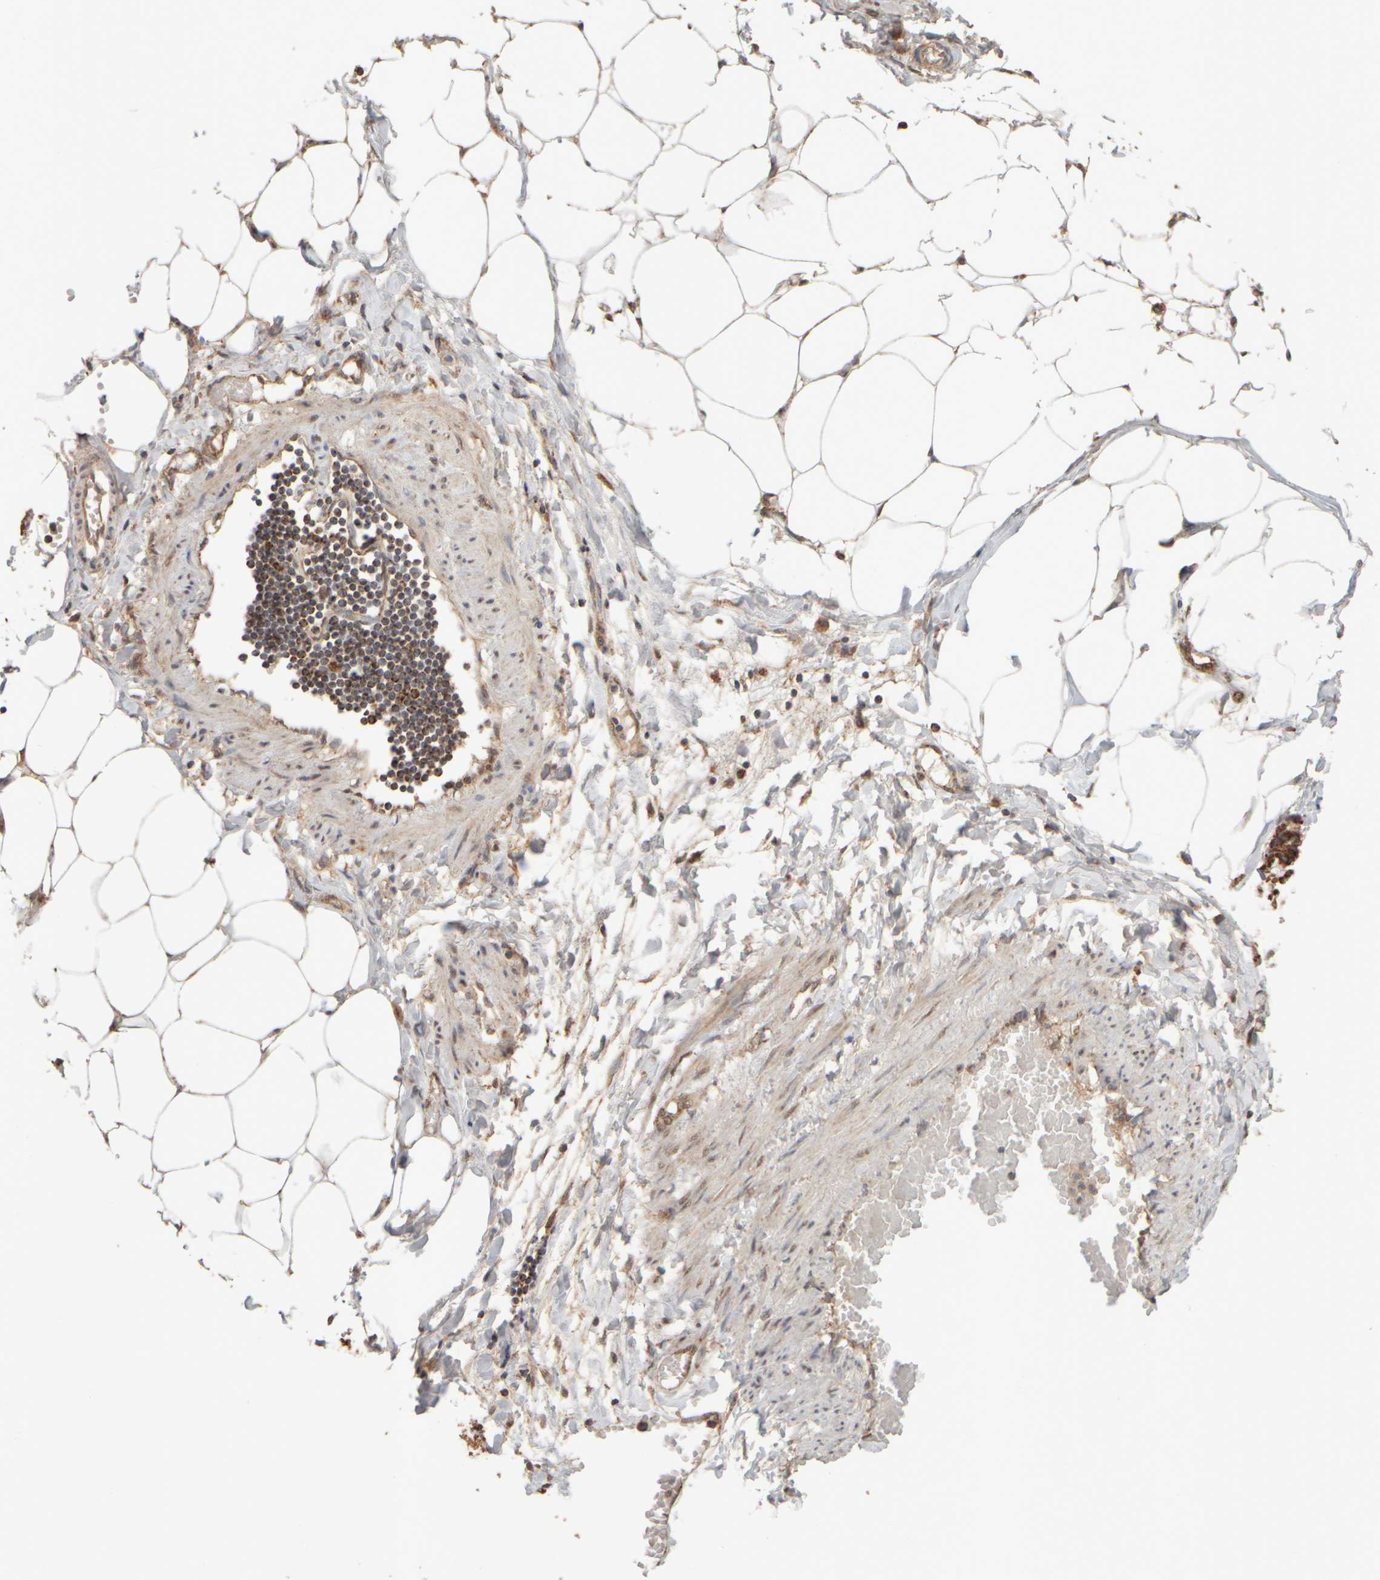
{"staining": {"intensity": "moderate", "quantity": ">75%", "location": "cytoplasmic/membranous"}, "tissue": "adipose tissue", "cell_type": "Adipocytes", "image_type": "normal", "snomed": [{"axis": "morphology", "description": "Normal tissue, NOS"}, {"axis": "morphology", "description": "Adenocarcinoma, NOS"}, {"axis": "topography", "description": "Colon"}, {"axis": "topography", "description": "Peripheral nerve tissue"}], "caption": "This micrograph exhibits immunohistochemistry (IHC) staining of benign adipose tissue, with medium moderate cytoplasmic/membranous positivity in approximately >75% of adipocytes.", "gene": "EIF2B3", "patient": {"sex": "male", "age": 14}}